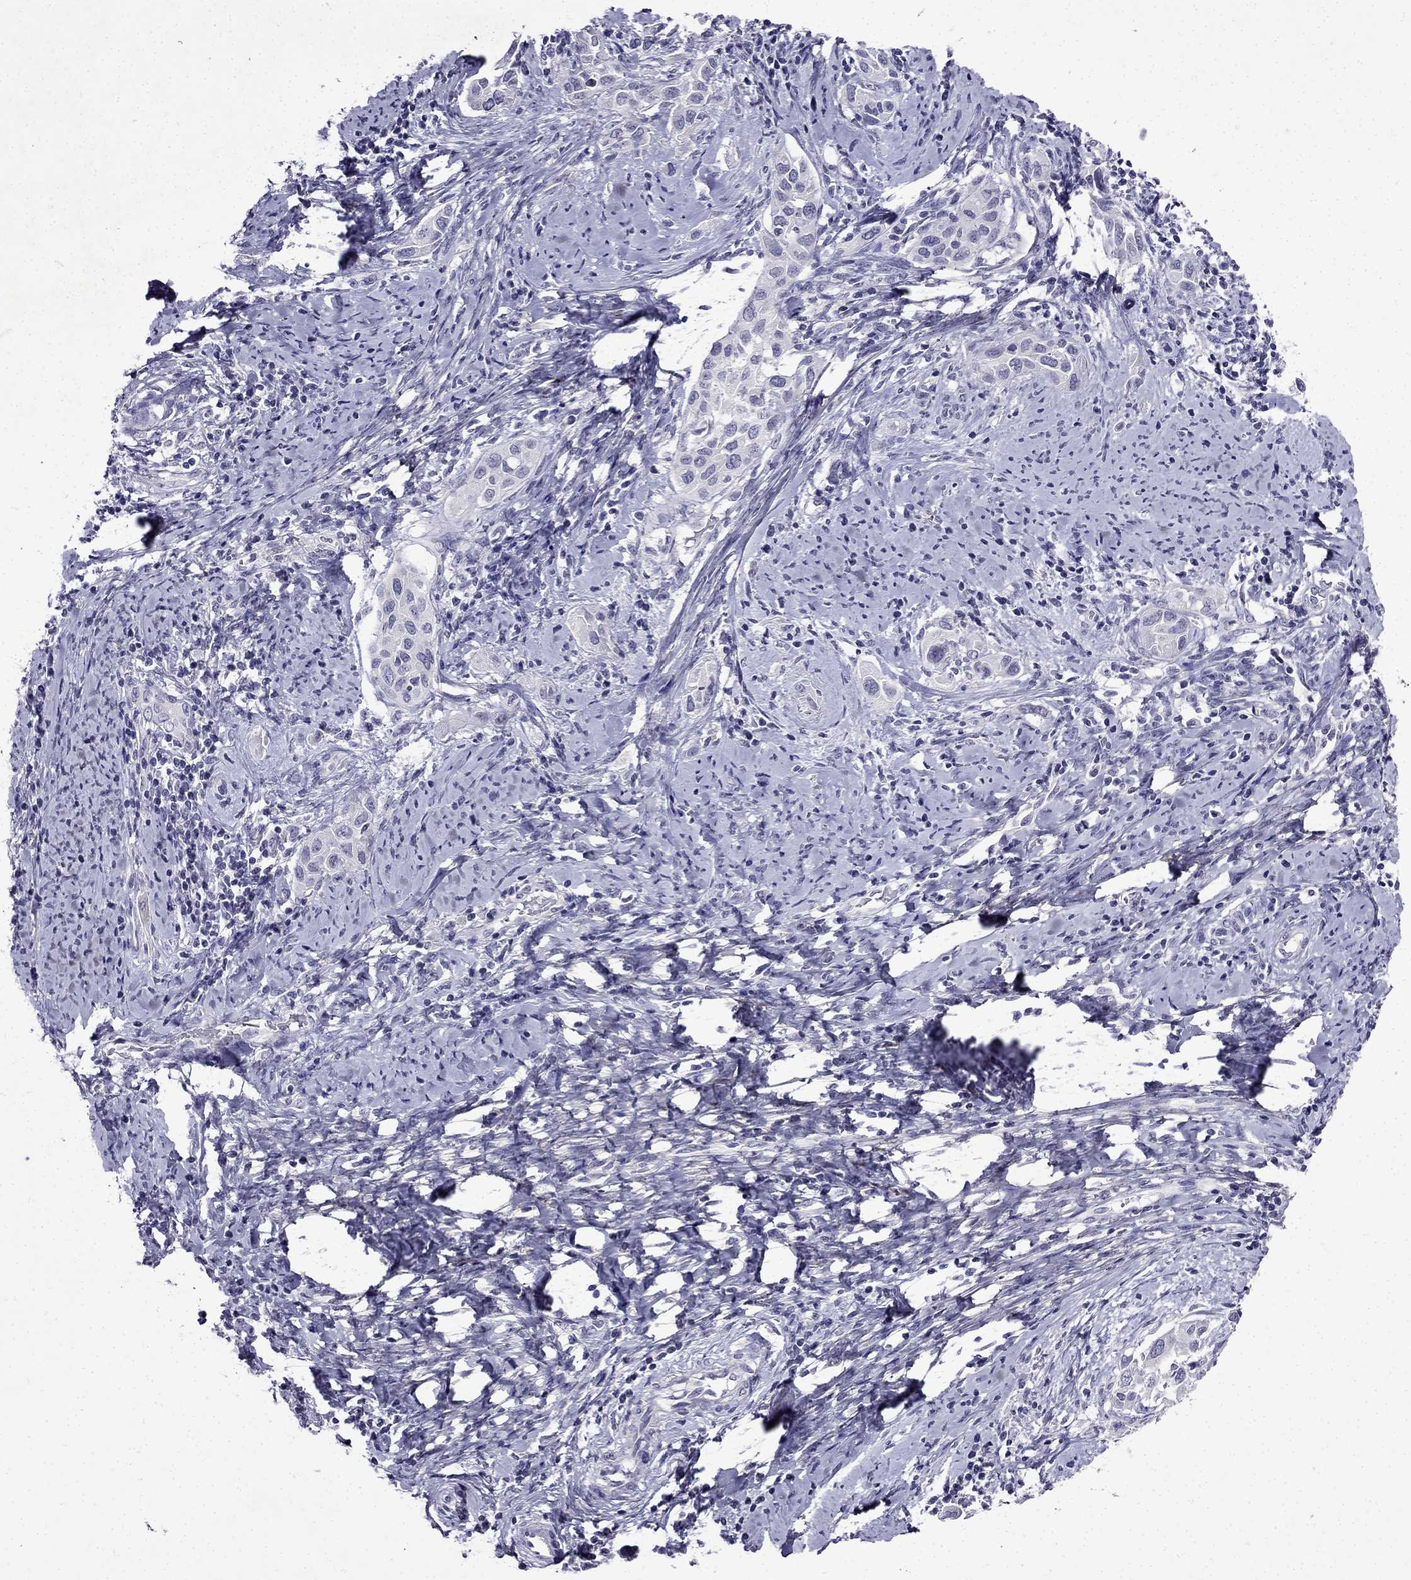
{"staining": {"intensity": "negative", "quantity": "none", "location": "none"}, "tissue": "cervical cancer", "cell_type": "Tumor cells", "image_type": "cancer", "snomed": [{"axis": "morphology", "description": "Squamous cell carcinoma, NOS"}, {"axis": "topography", "description": "Cervix"}], "caption": "IHC photomicrograph of cervical squamous cell carcinoma stained for a protein (brown), which exhibits no positivity in tumor cells.", "gene": "DNAH17", "patient": {"sex": "female", "age": 51}}